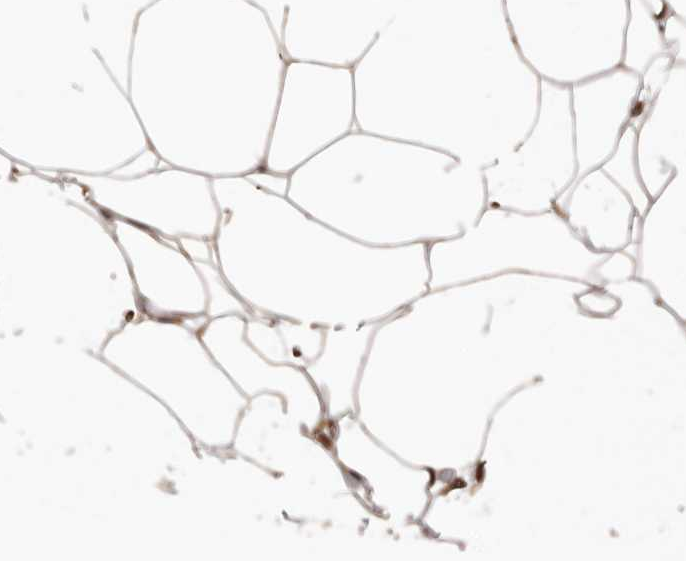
{"staining": {"intensity": "moderate", "quantity": ">75%", "location": "cytoplasmic/membranous"}, "tissue": "adipose tissue", "cell_type": "Adipocytes", "image_type": "normal", "snomed": [{"axis": "morphology", "description": "Normal tissue, NOS"}, {"axis": "topography", "description": "Breast"}], "caption": "Protein staining by immunohistochemistry shows moderate cytoplasmic/membranous positivity in about >75% of adipocytes in normal adipose tissue.", "gene": "PRR12", "patient": {"sex": "female", "age": 23}}